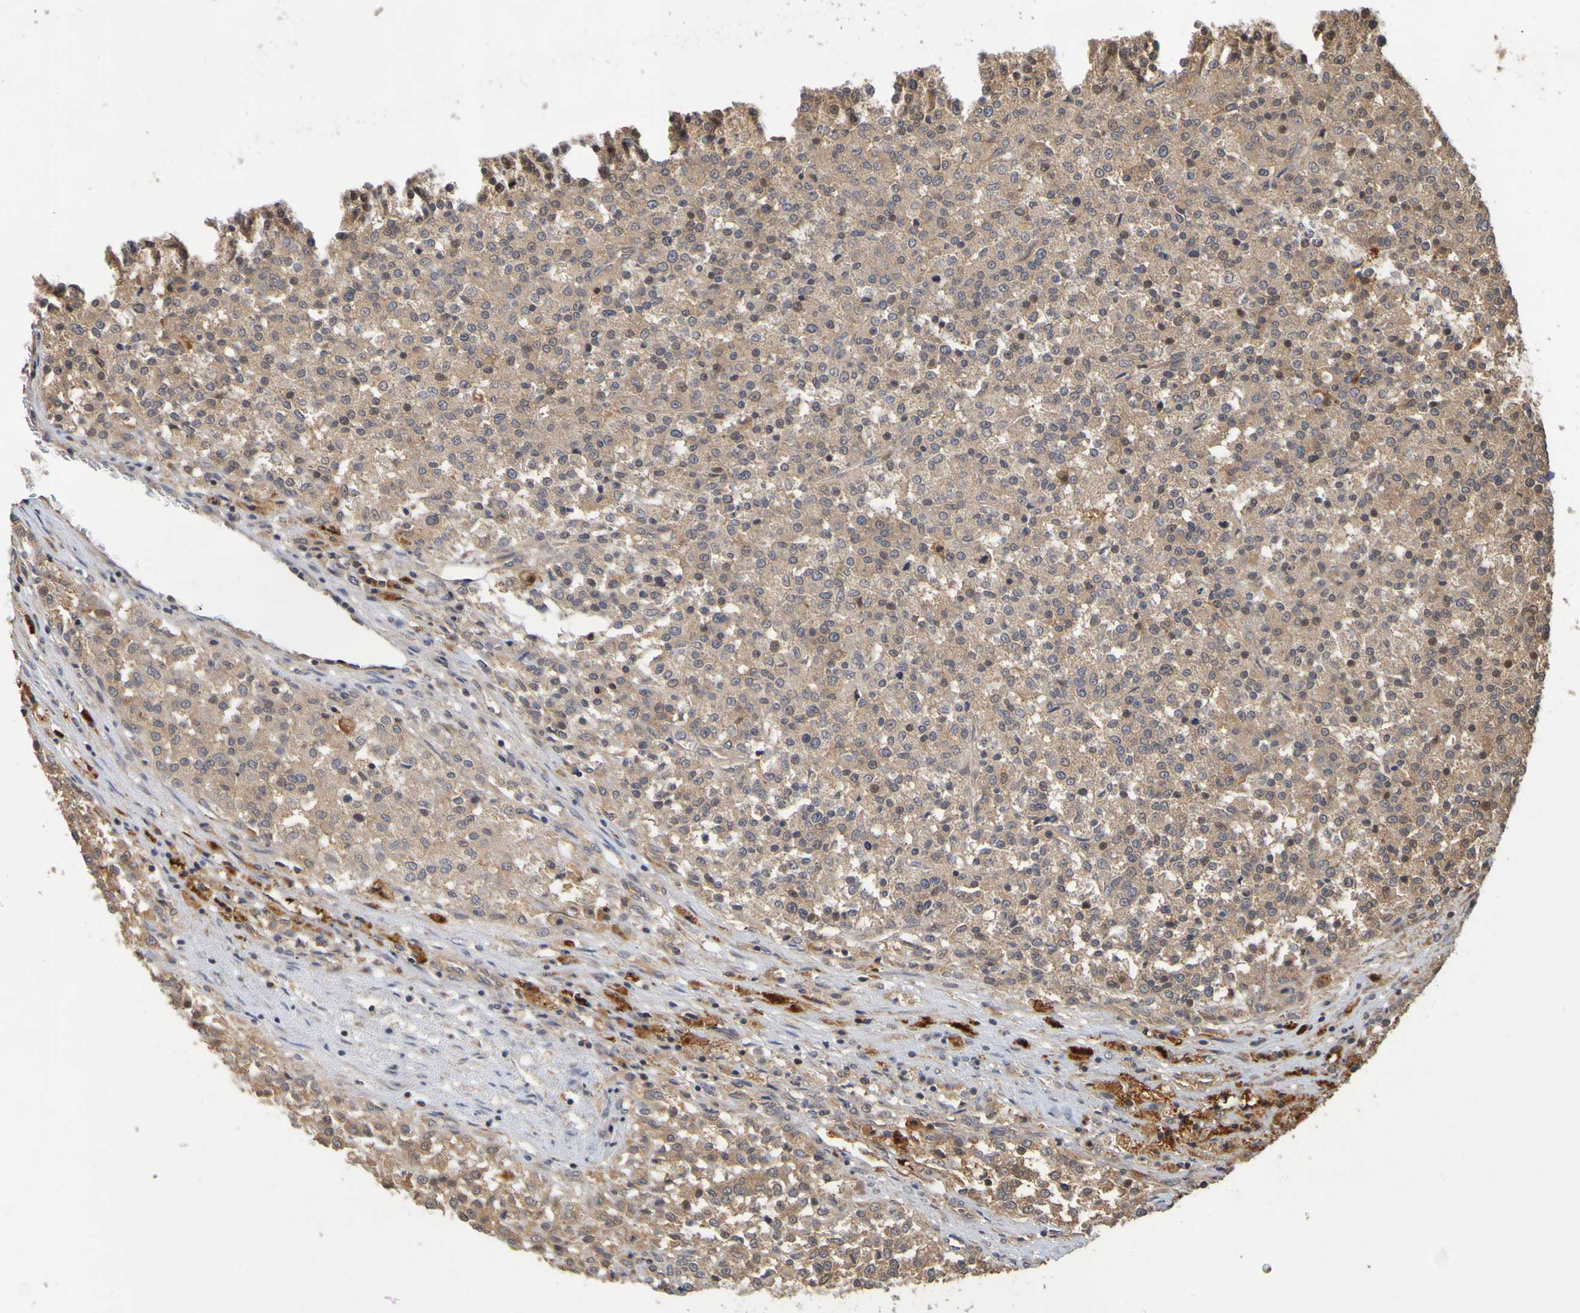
{"staining": {"intensity": "weak", "quantity": ">75%", "location": "cytoplasmic/membranous,nuclear"}, "tissue": "testis cancer", "cell_type": "Tumor cells", "image_type": "cancer", "snomed": [{"axis": "morphology", "description": "Seminoma, NOS"}, {"axis": "topography", "description": "Testis"}], "caption": "Immunohistochemistry histopathology image of human testis cancer stained for a protein (brown), which shows low levels of weak cytoplasmic/membranous and nuclear positivity in about >75% of tumor cells.", "gene": "OCRL", "patient": {"sex": "male", "age": 59}}